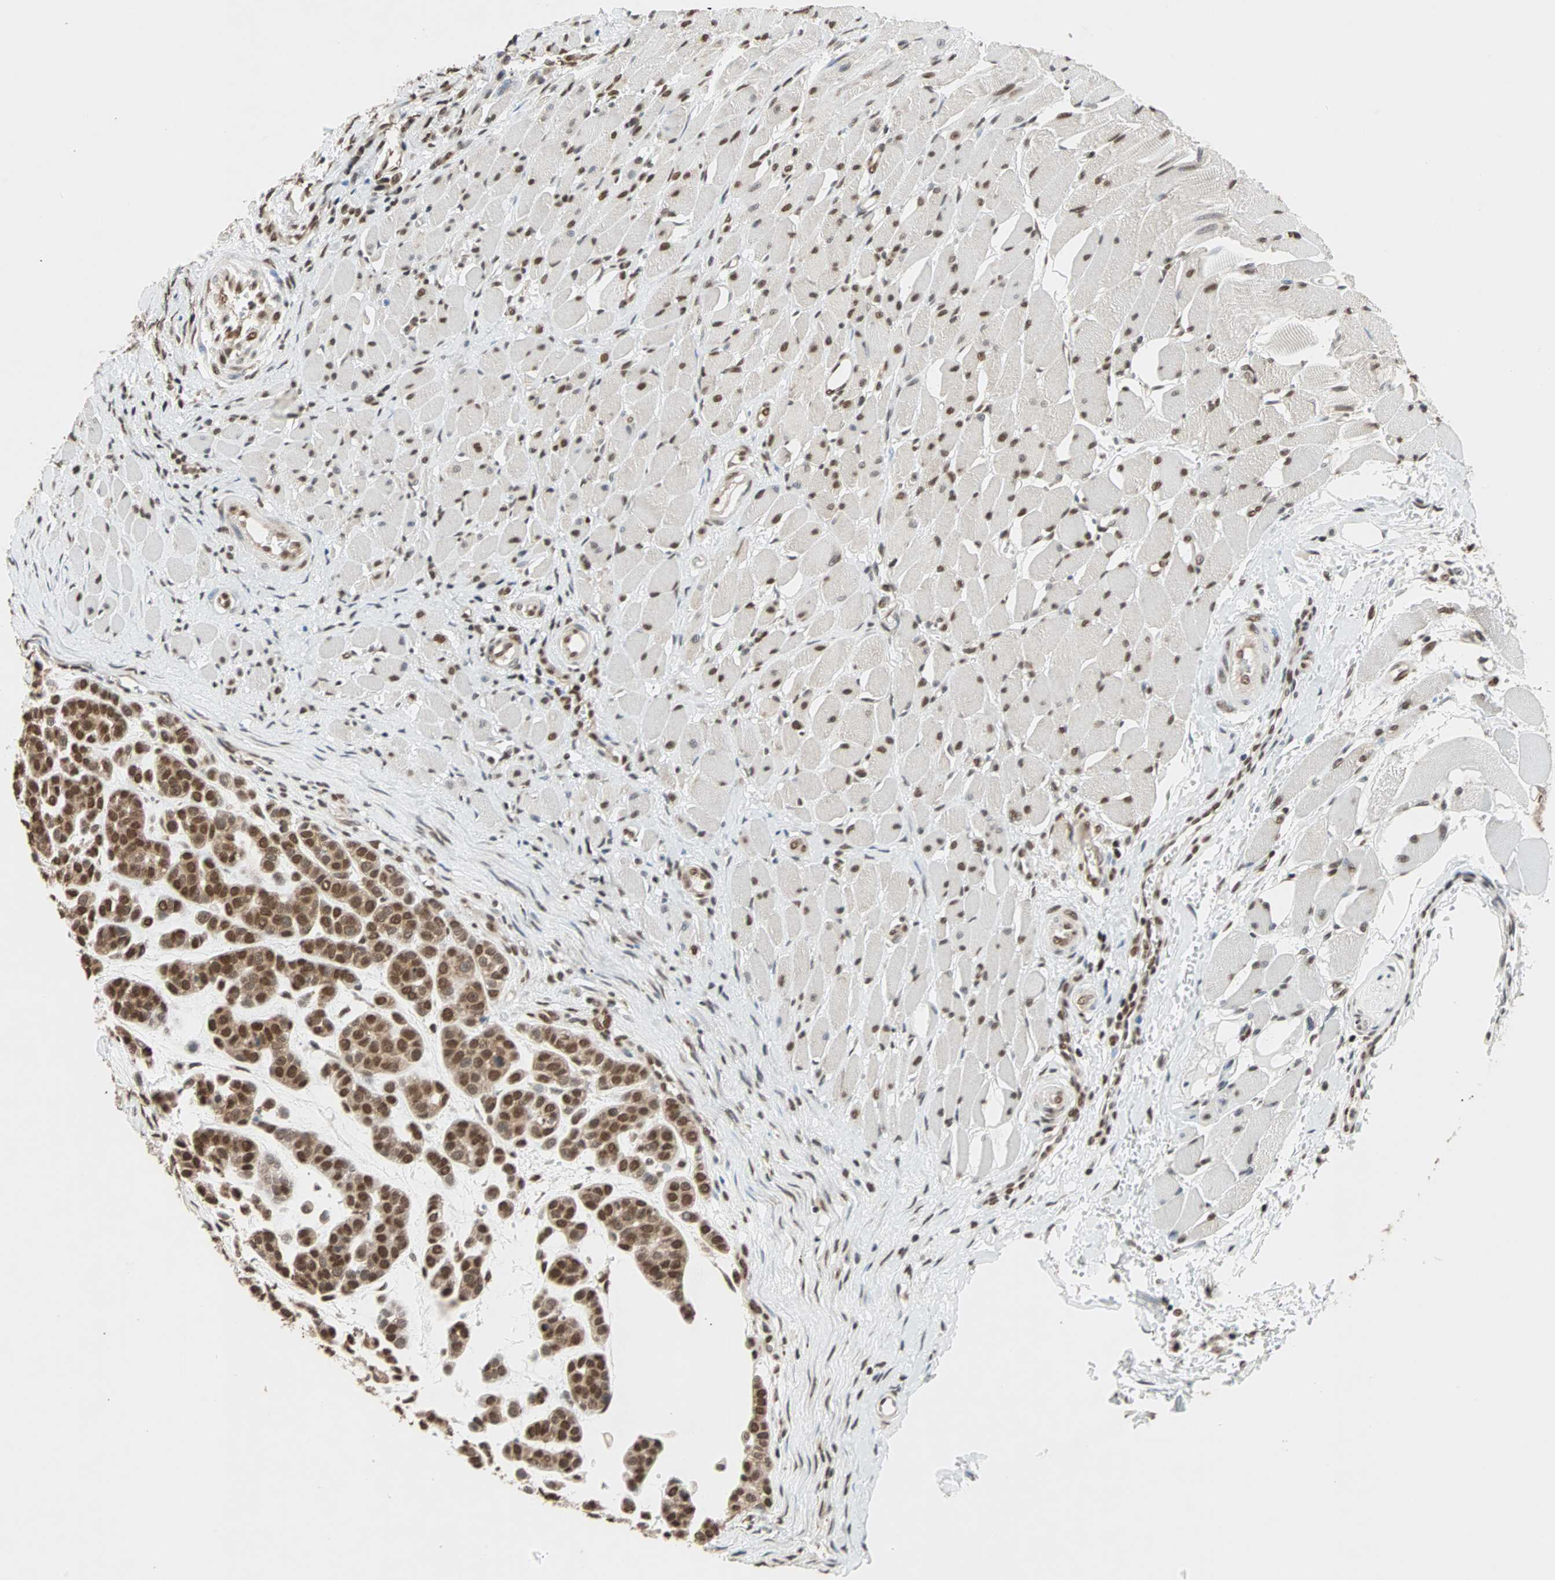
{"staining": {"intensity": "strong", "quantity": ">75%", "location": "cytoplasmic/membranous,nuclear"}, "tissue": "head and neck cancer", "cell_type": "Tumor cells", "image_type": "cancer", "snomed": [{"axis": "morphology", "description": "Adenocarcinoma, NOS"}, {"axis": "morphology", "description": "Adenoma, NOS"}, {"axis": "topography", "description": "Head-Neck"}], "caption": "The micrograph exhibits staining of head and neck cancer, revealing strong cytoplasmic/membranous and nuclear protein expression (brown color) within tumor cells. (DAB (3,3'-diaminobenzidine) IHC, brown staining for protein, blue staining for nuclei).", "gene": "DAZAP1", "patient": {"sex": "female", "age": 55}}